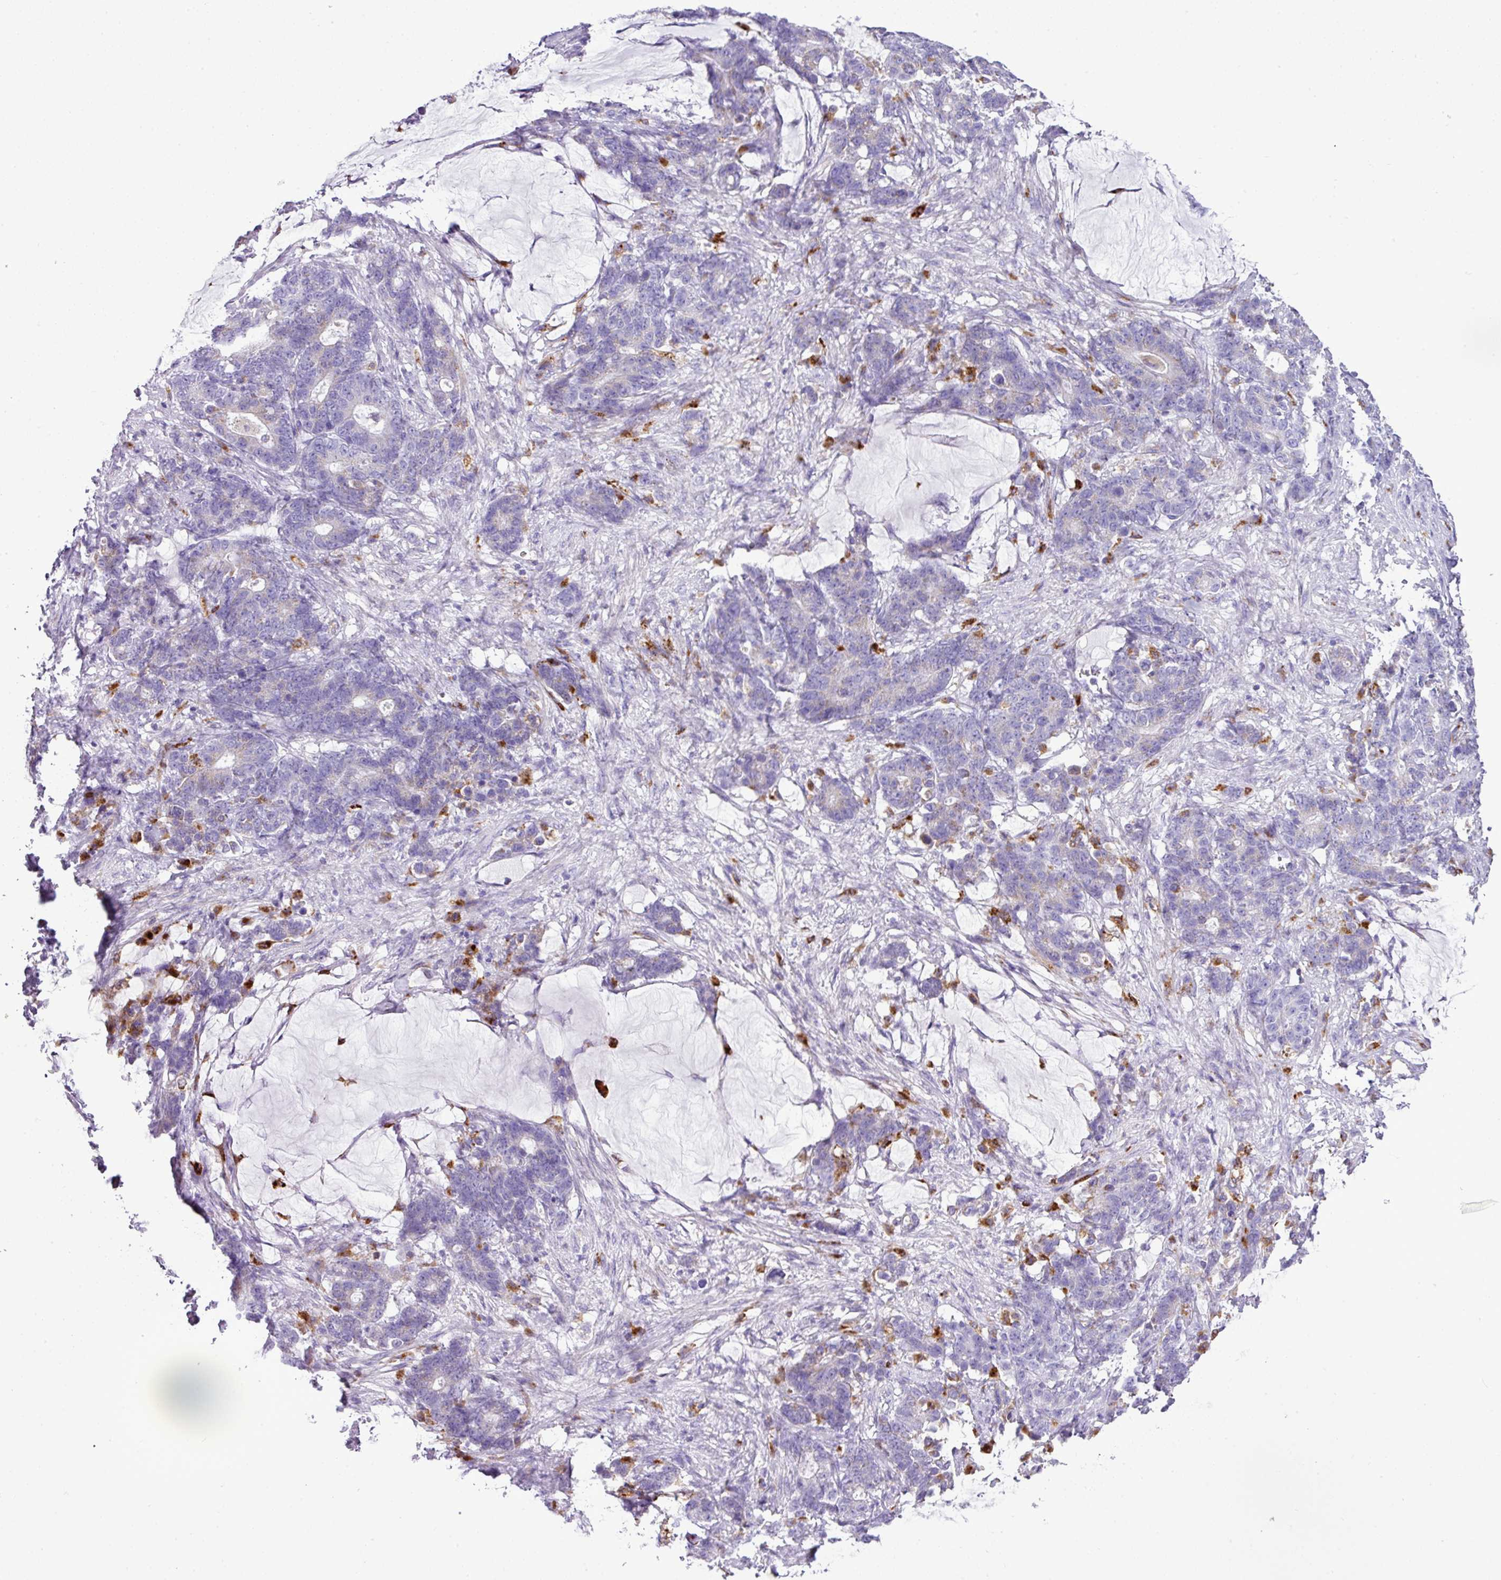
{"staining": {"intensity": "negative", "quantity": "none", "location": "none"}, "tissue": "stomach cancer", "cell_type": "Tumor cells", "image_type": "cancer", "snomed": [{"axis": "morphology", "description": "Normal tissue, NOS"}, {"axis": "morphology", "description": "Adenocarcinoma, NOS"}, {"axis": "topography", "description": "Stomach"}], "caption": "There is no significant staining in tumor cells of stomach cancer (adenocarcinoma).", "gene": "PGAP4", "patient": {"sex": "female", "age": 64}}